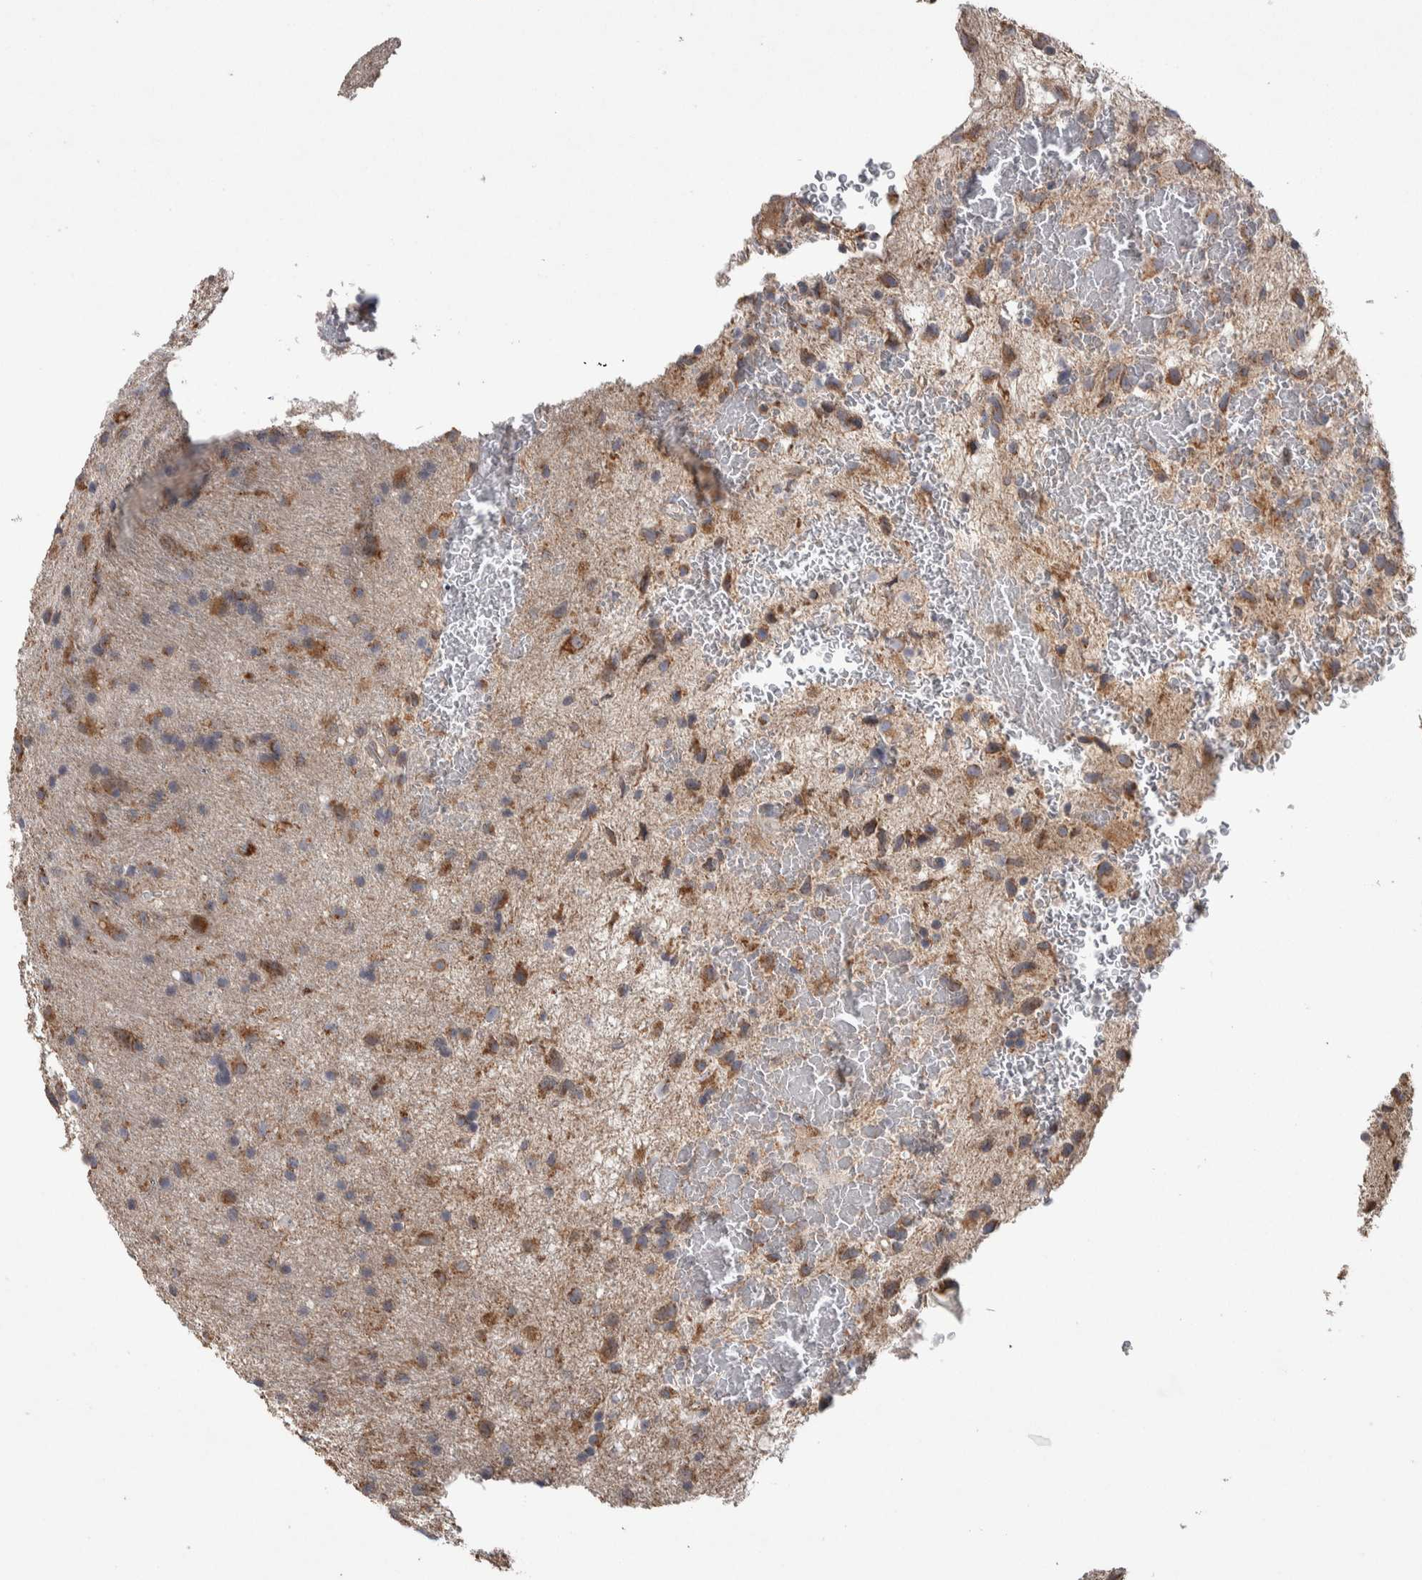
{"staining": {"intensity": "moderate", "quantity": "25%-75%", "location": "cytoplasmic/membranous"}, "tissue": "glioma", "cell_type": "Tumor cells", "image_type": "cancer", "snomed": [{"axis": "morphology", "description": "Glioma, malignant, Low grade"}, {"axis": "topography", "description": "Brain"}], "caption": "Brown immunohistochemical staining in human glioma demonstrates moderate cytoplasmic/membranous staining in approximately 25%-75% of tumor cells.", "gene": "SCO1", "patient": {"sex": "male", "age": 77}}